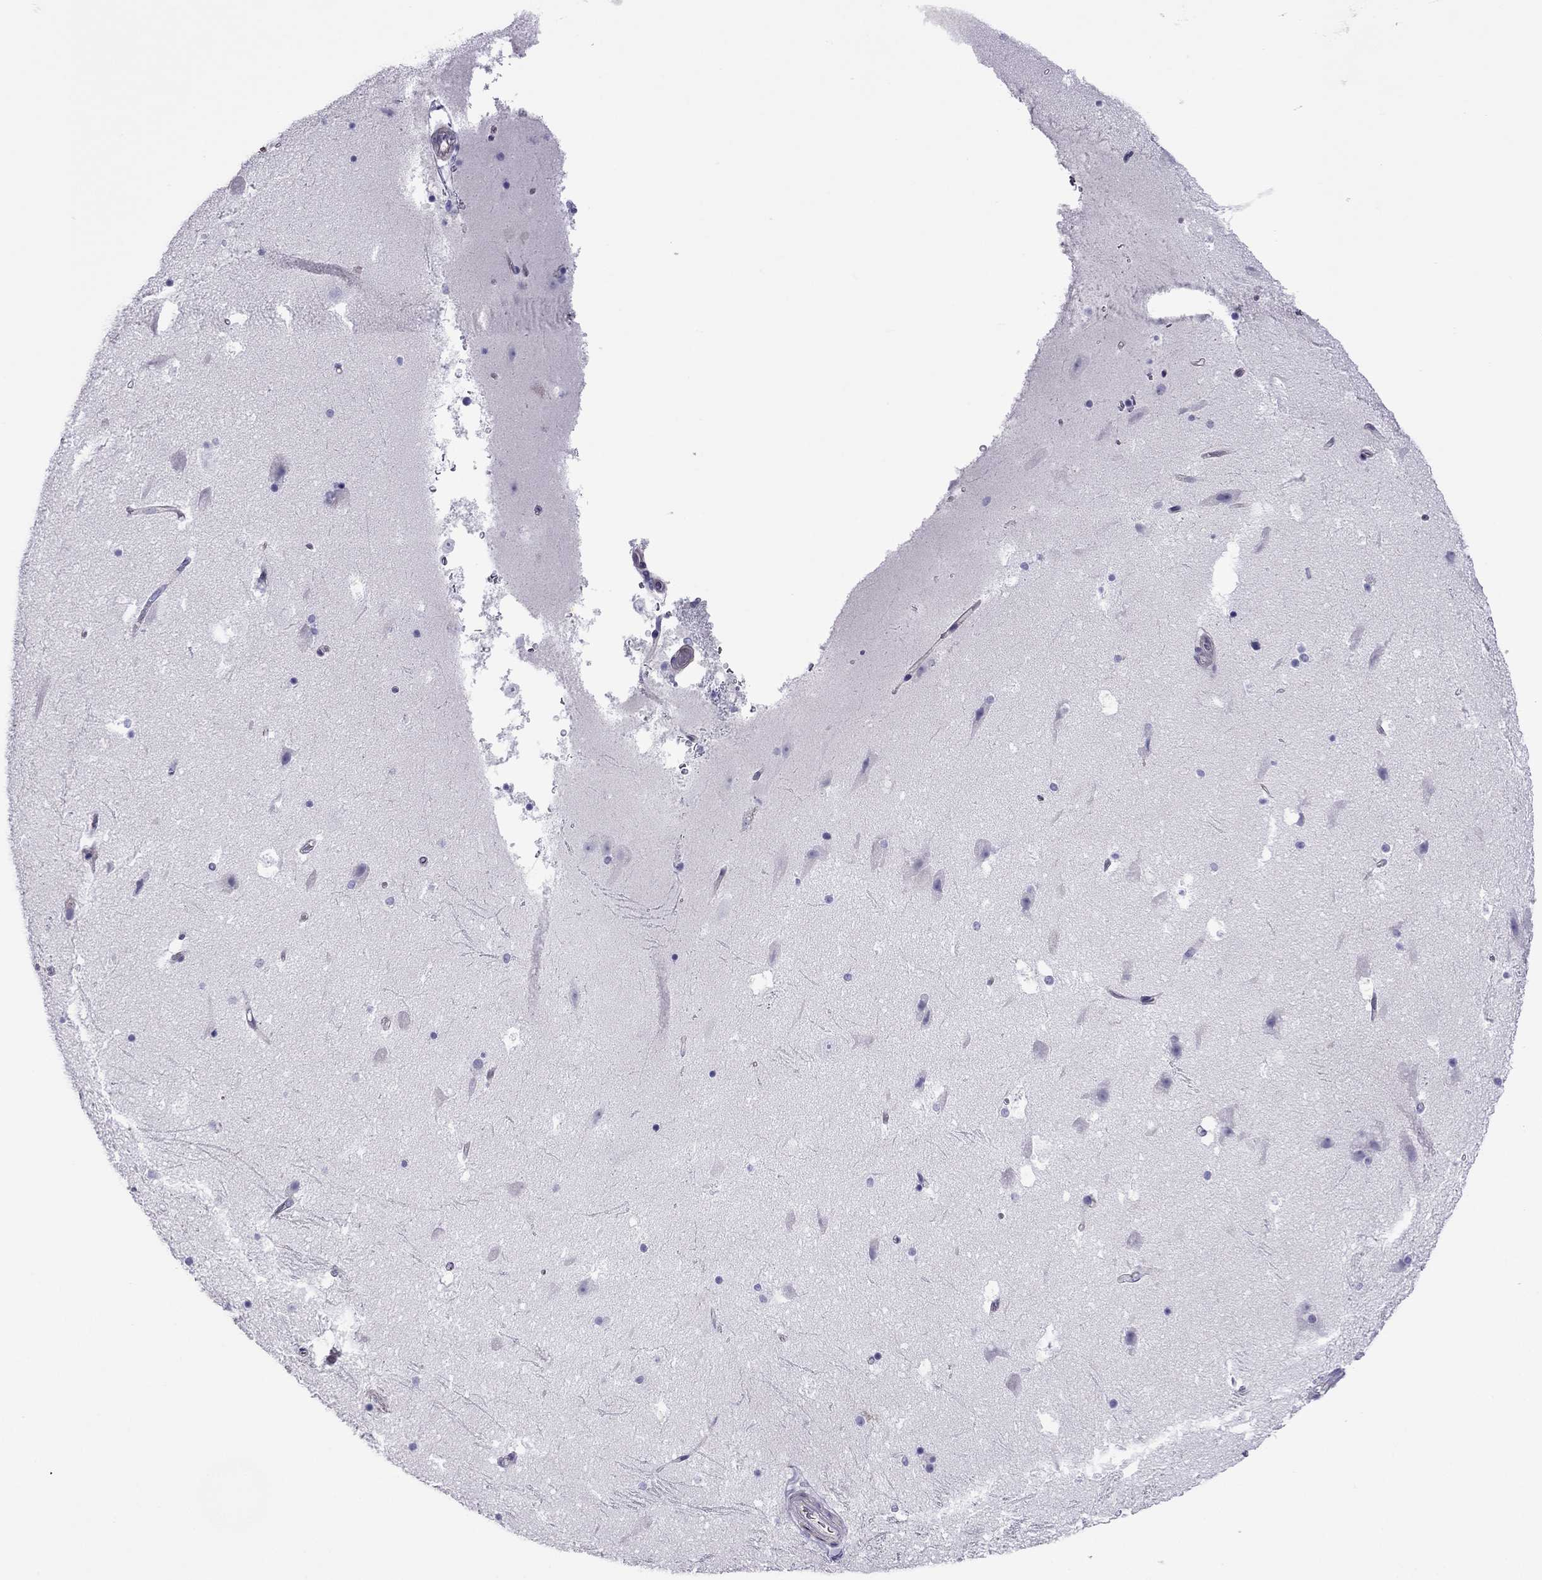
{"staining": {"intensity": "negative", "quantity": "none", "location": "none"}, "tissue": "hippocampus", "cell_type": "Glial cells", "image_type": "normal", "snomed": [{"axis": "morphology", "description": "Normal tissue, NOS"}, {"axis": "topography", "description": "Hippocampus"}], "caption": "This histopathology image is of unremarkable hippocampus stained with IHC to label a protein in brown with the nuclei are counter-stained blue. There is no positivity in glial cells.", "gene": "MYL11", "patient": {"sex": "male", "age": 51}}